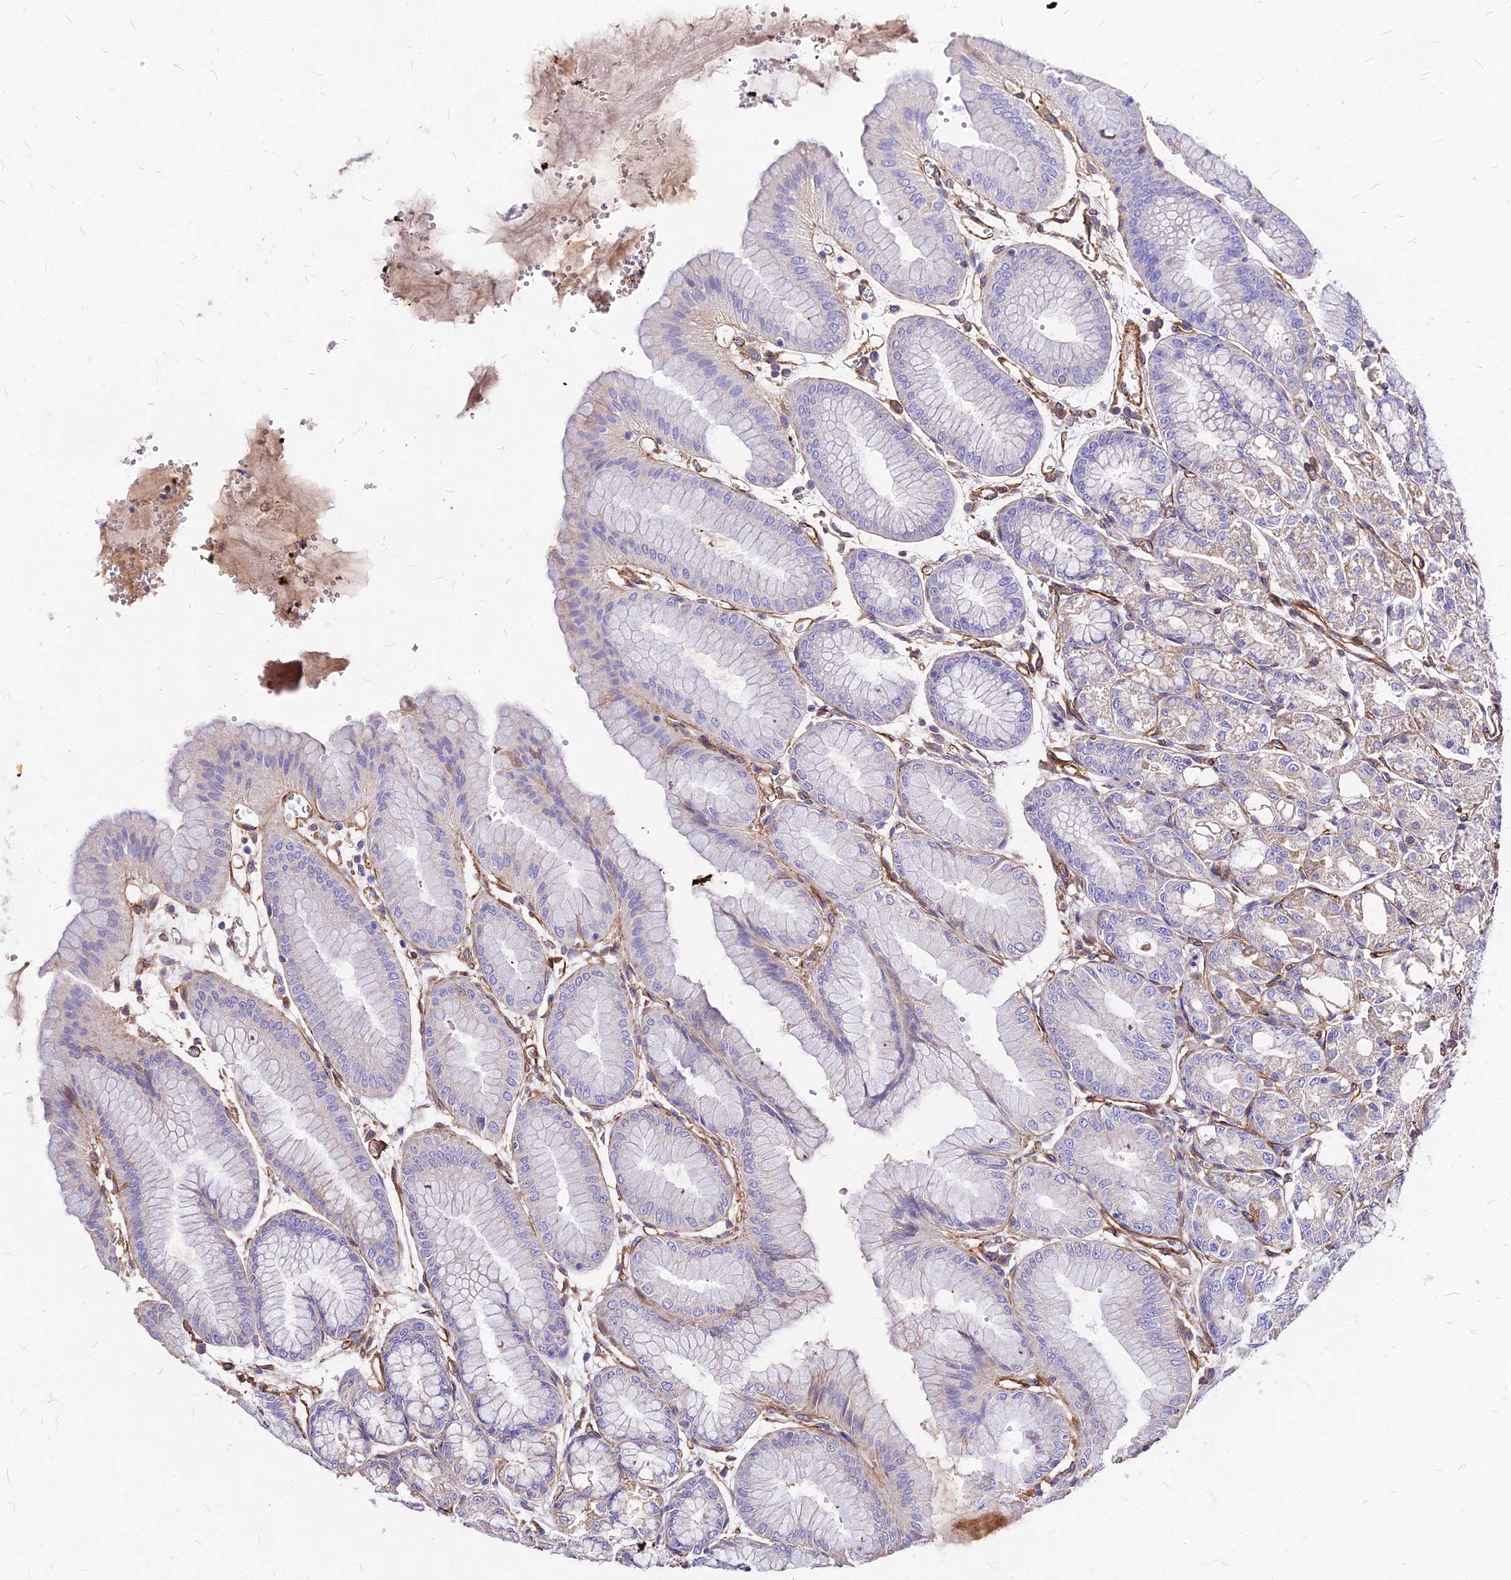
{"staining": {"intensity": "weak", "quantity": "<25%", "location": "cytoplasmic/membranous"}, "tissue": "stomach", "cell_type": "Glandular cells", "image_type": "normal", "snomed": [{"axis": "morphology", "description": "Normal tissue, NOS"}, {"axis": "topography", "description": "Stomach, lower"}], "caption": "This image is of normal stomach stained with immunohistochemistry (IHC) to label a protein in brown with the nuclei are counter-stained blue. There is no expression in glandular cells. (Brightfield microscopy of DAB (3,3'-diaminobenzidine) IHC at high magnification).", "gene": "EFCC1", "patient": {"sex": "male", "age": 71}}